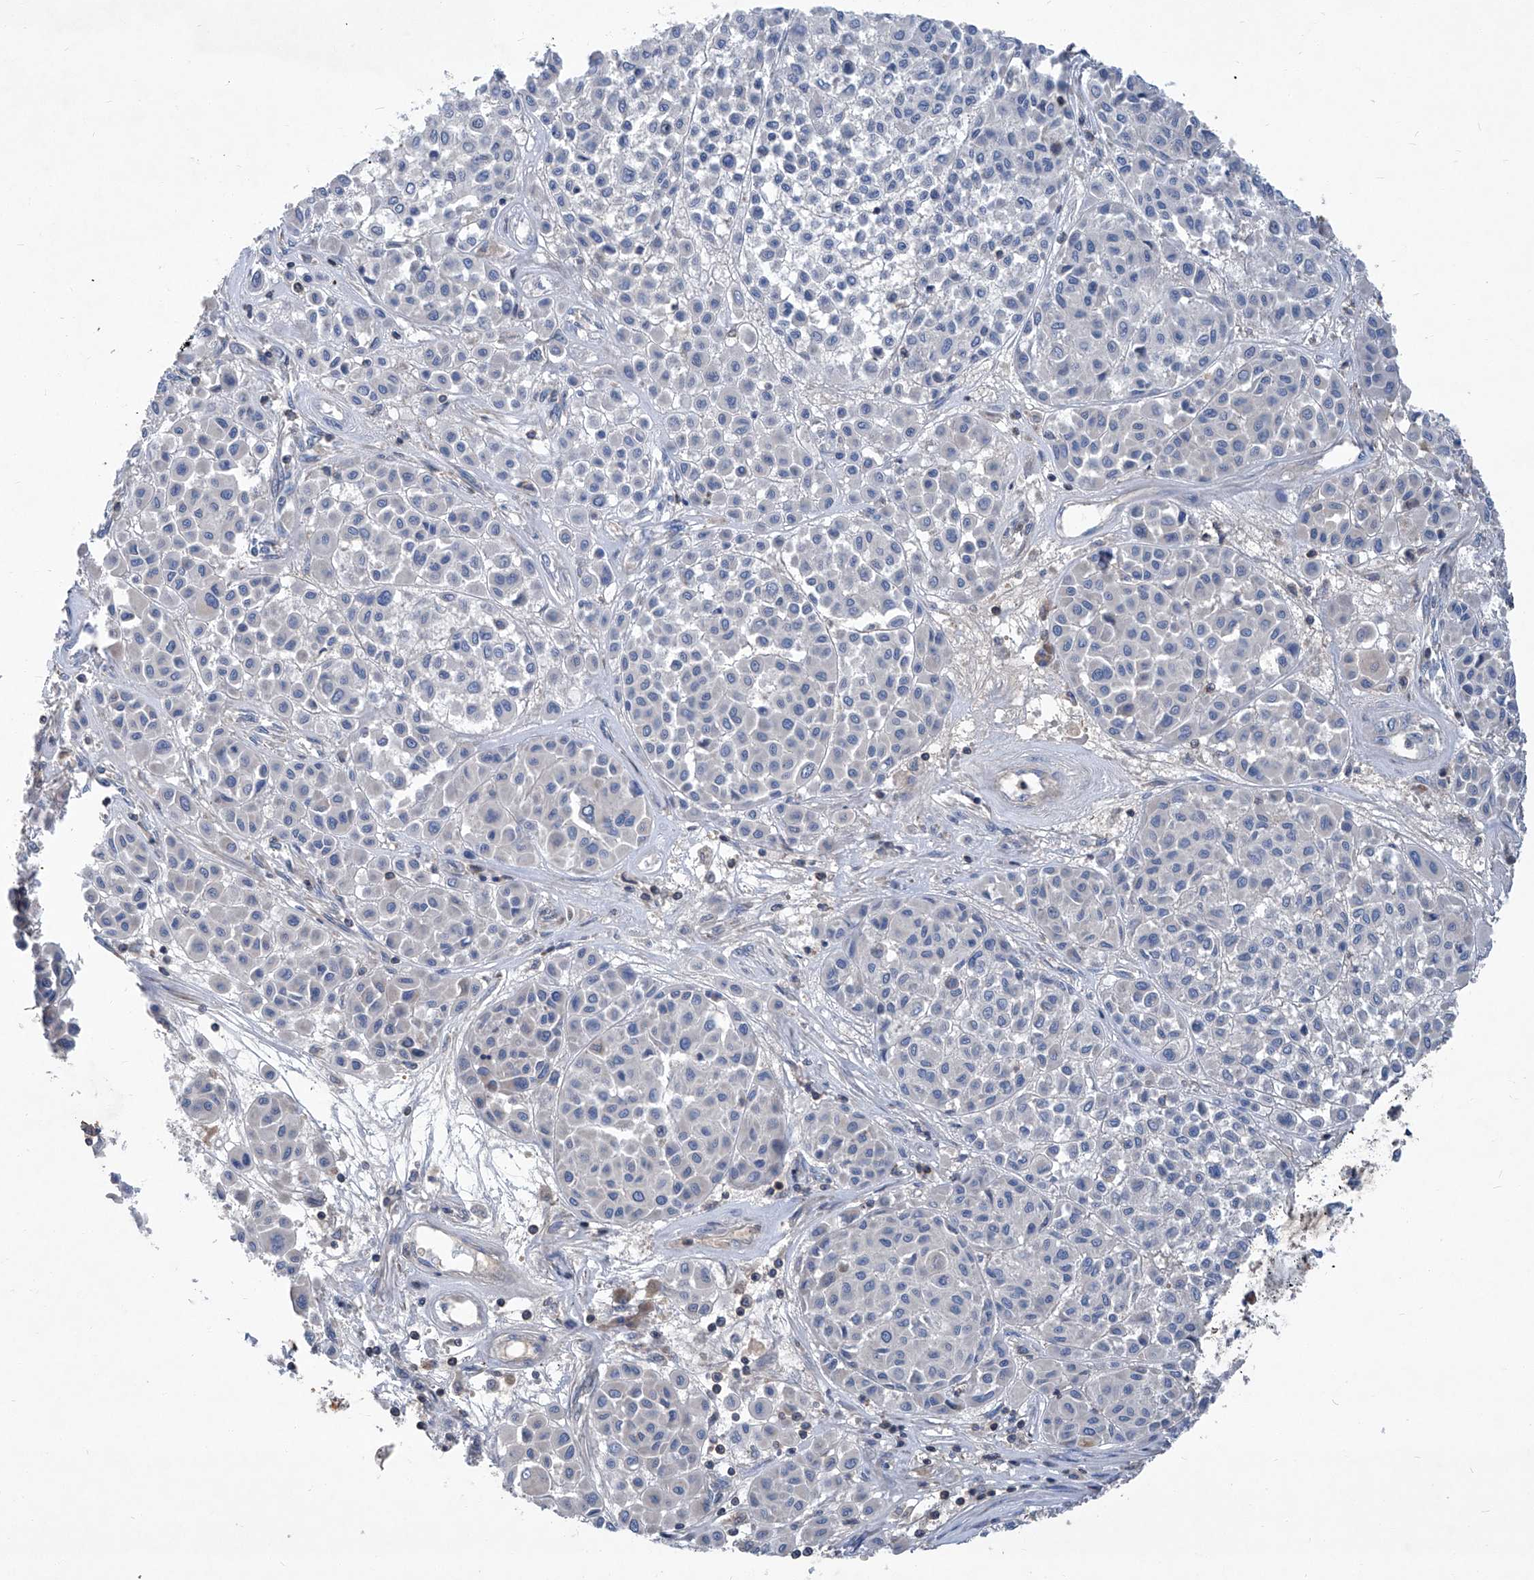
{"staining": {"intensity": "negative", "quantity": "none", "location": "none"}, "tissue": "melanoma", "cell_type": "Tumor cells", "image_type": "cancer", "snomed": [{"axis": "morphology", "description": "Malignant melanoma, Metastatic site"}, {"axis": "topography", "description": "Soft tissue"}], "caption": "Malignant melanoma (metastatic site) stained for a protein using immunohistochemistry exhibits no positivity tumor cells.", "gene": "EPHA8", "patient": {"sex": "male", "age": 41}}